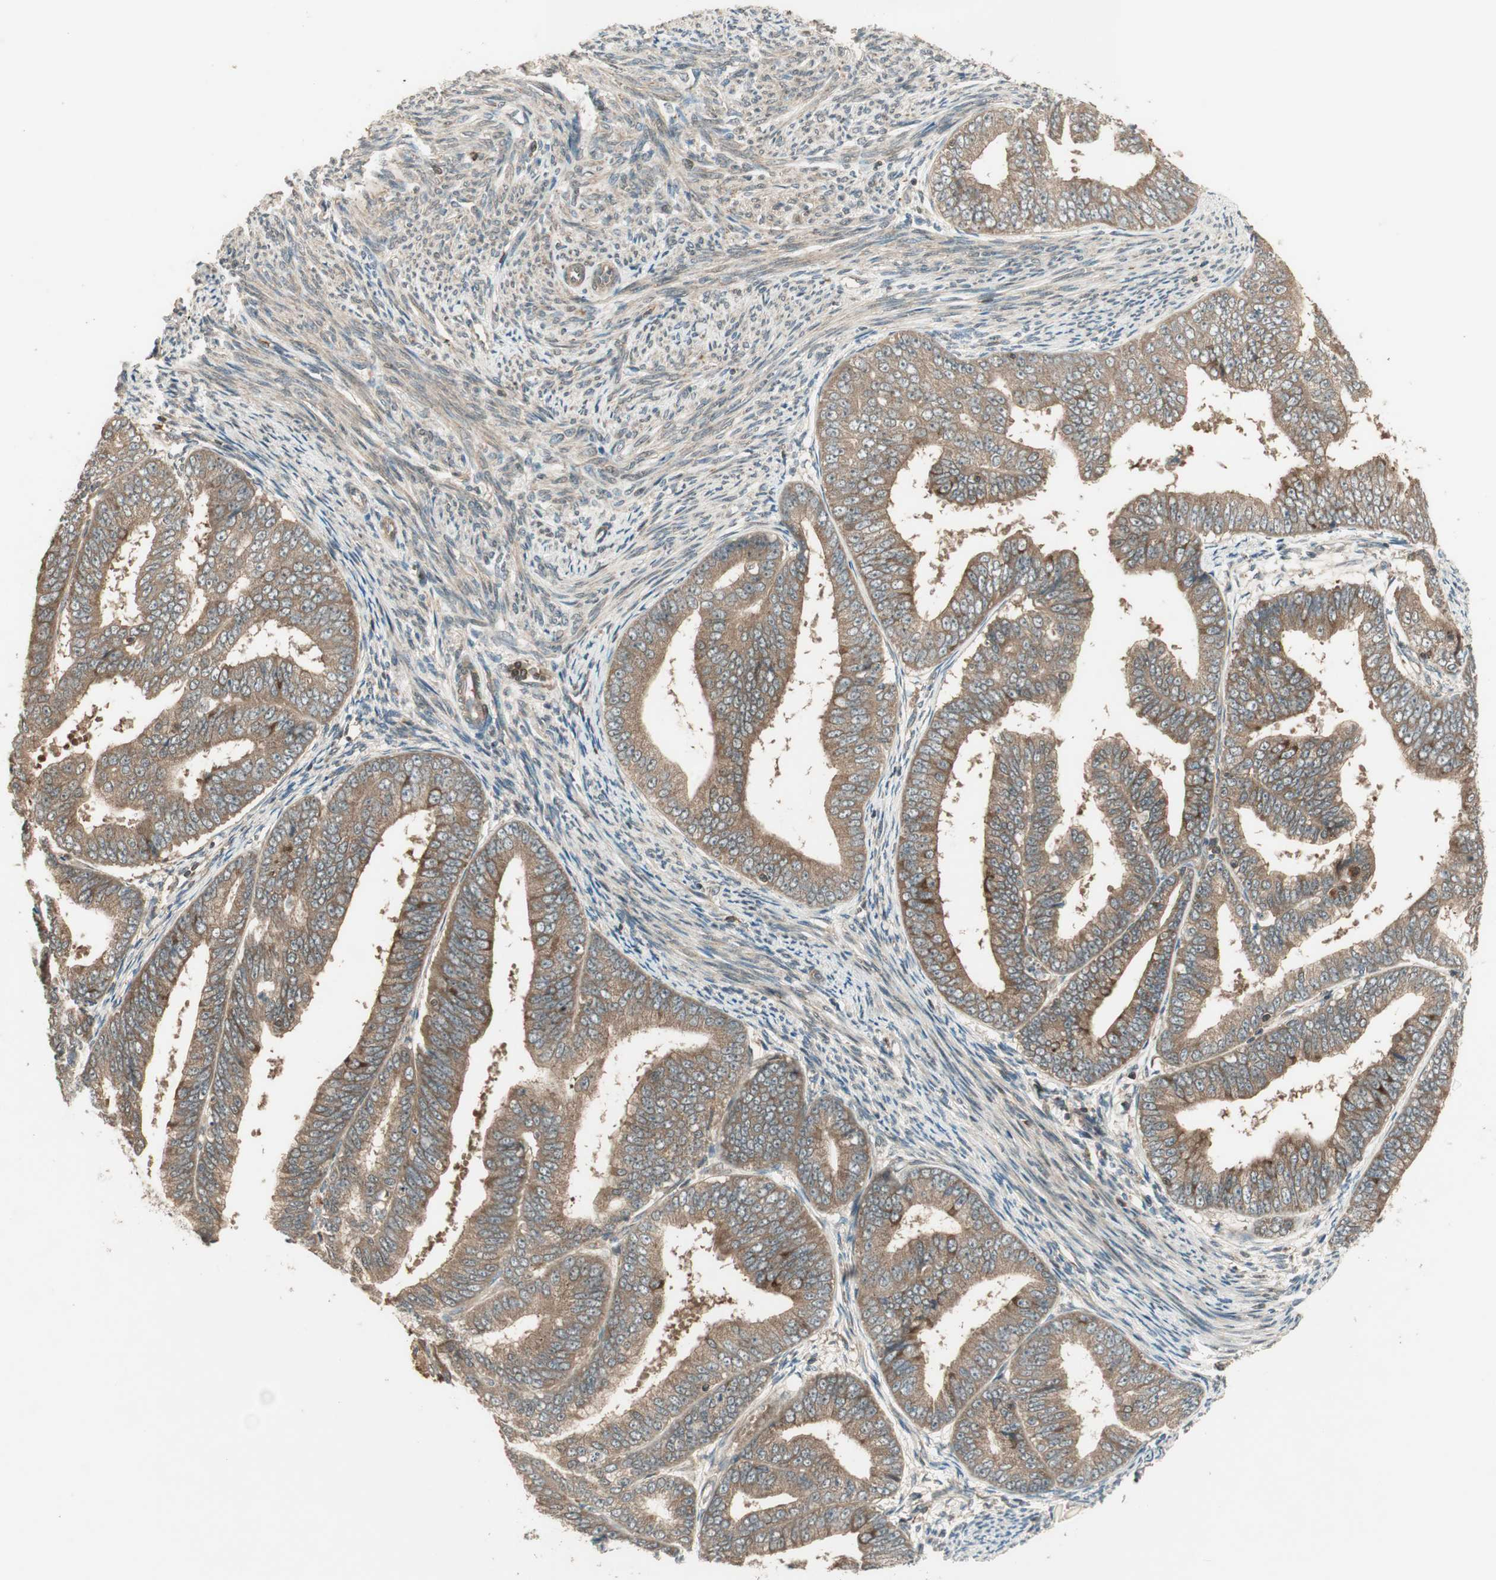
{"staining": {"intensity": "moderate", "quantity": ">75%", "location": "cytoplasmic/membranous"}, "tissue": "endometrial cancer", "cell_type": "Tumor cells", "image_type": "cancer", "snomed": [{"axis": "morphology", "description": "Adenocarcinoma, NOS"}, {"axis": "topography", "description": "Endometrium"}], "caption": "A histopathology image of endometrial cancer (adenocarcinoma) stained for a protein exhibits moderate cytoplasmic/membranous brown staining in tumor cells.", "gene": "CNOT4", "patient": {"sex": "female", "age": 63}}